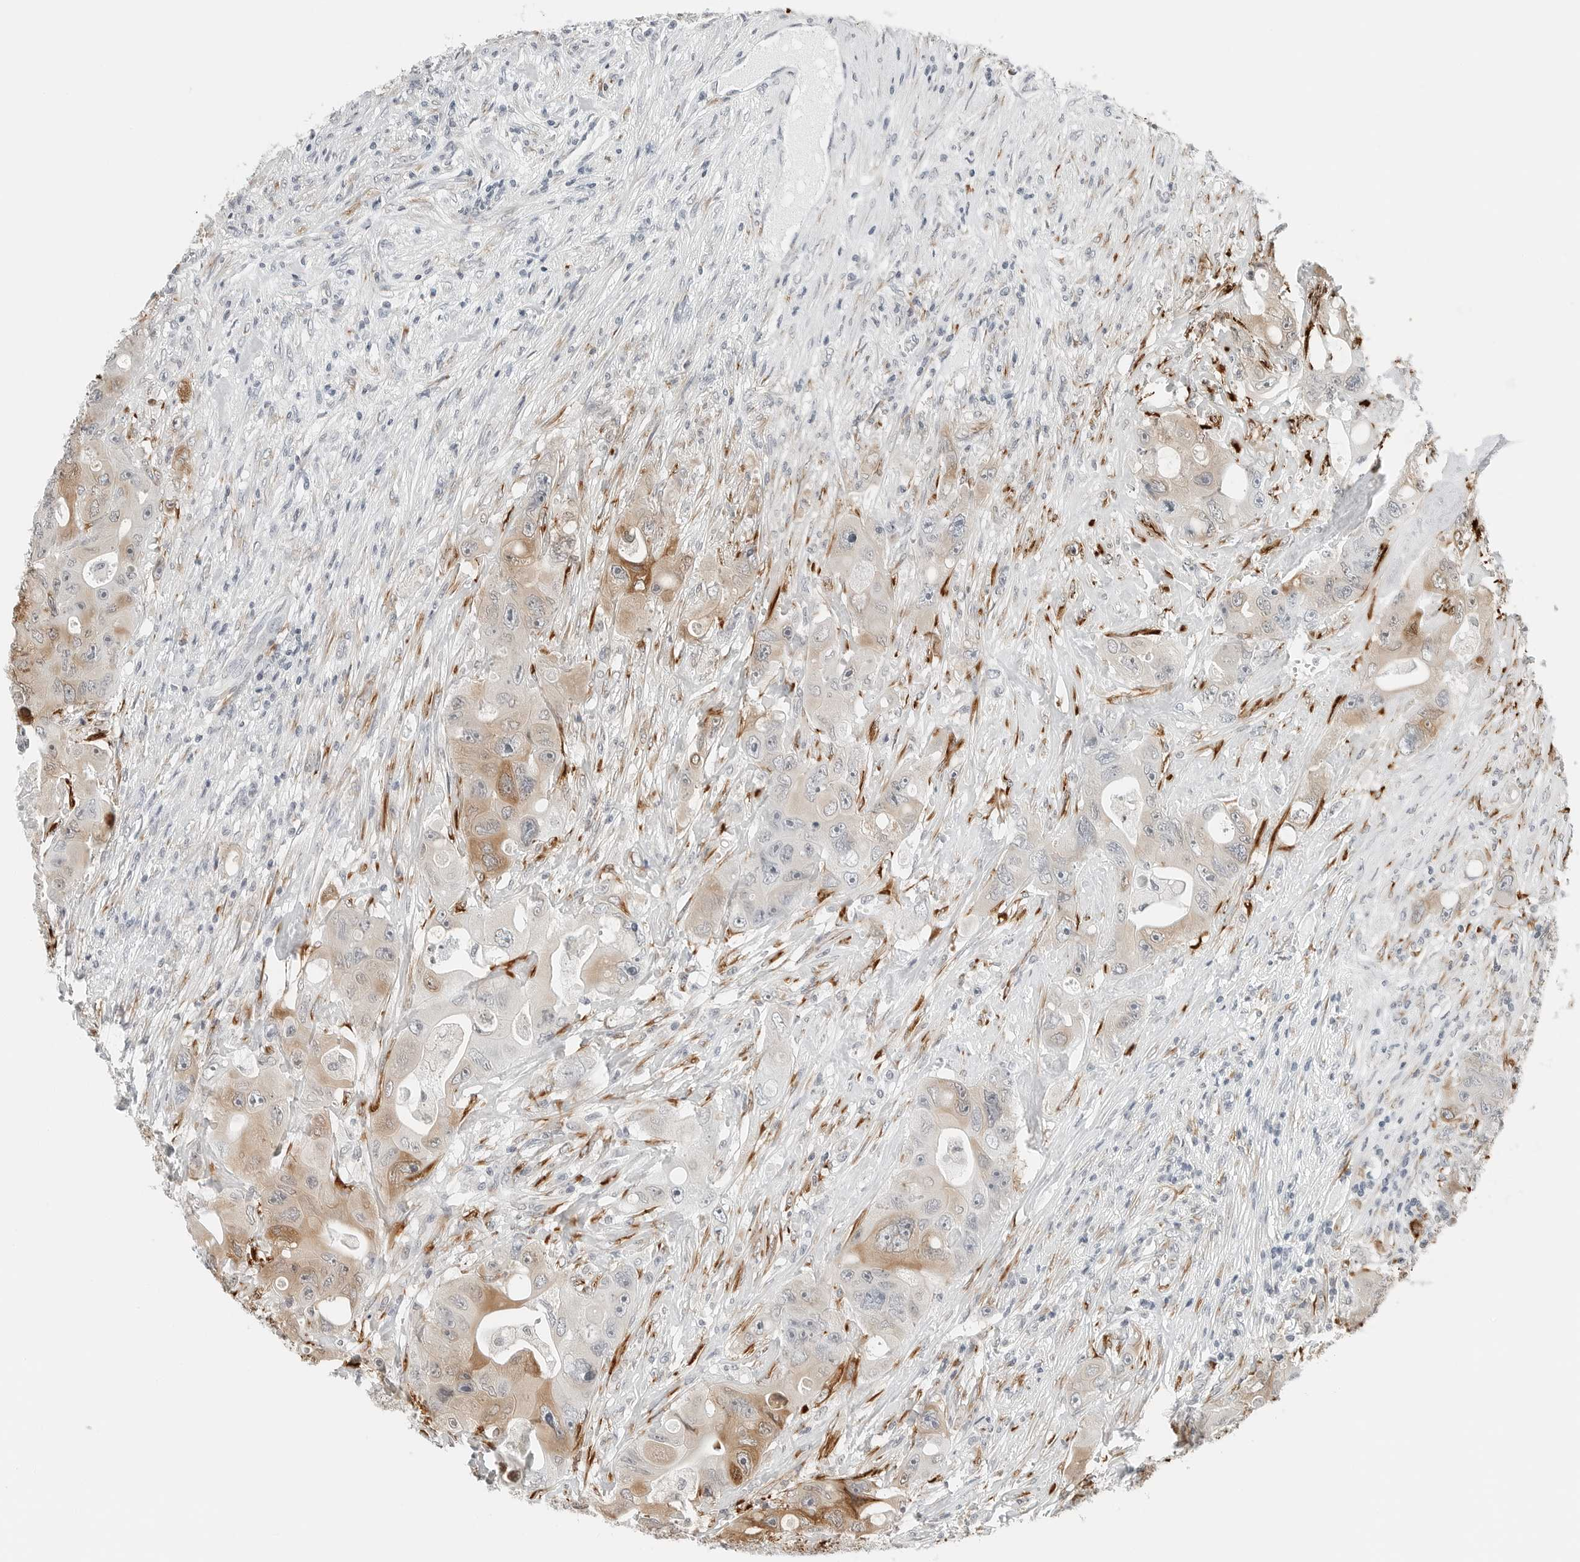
{"staining": {"intensity": "moderate", "quantity": ">75%", "location": "cytoplasmic/membranous"}, "tissue": "colorectal cancer", "cell_type": "Tumor cells", "image_type": "cancer", "snomed": [{"axis": "morphology", "description": "Adenocarcinoma, NOS"}, {"axis": "topography", "description": "Colon"}], "caption": "High-magnification brightfield microscopy of colorectal adenocarcinoma stained with DAB (3,3'-diaminobenzidine) (brown) and counterstained with hematoxylin (blue). tumor cells exhibit moderate cytoplasmic/membranous expression is identified in about>75% of cells. (DAB (3,3'-diaminobenzidine) IHC with brightfield microscopy, high magnification).", "gene": "P4HA2", "patient": {"sex": "female", "age": 46}}